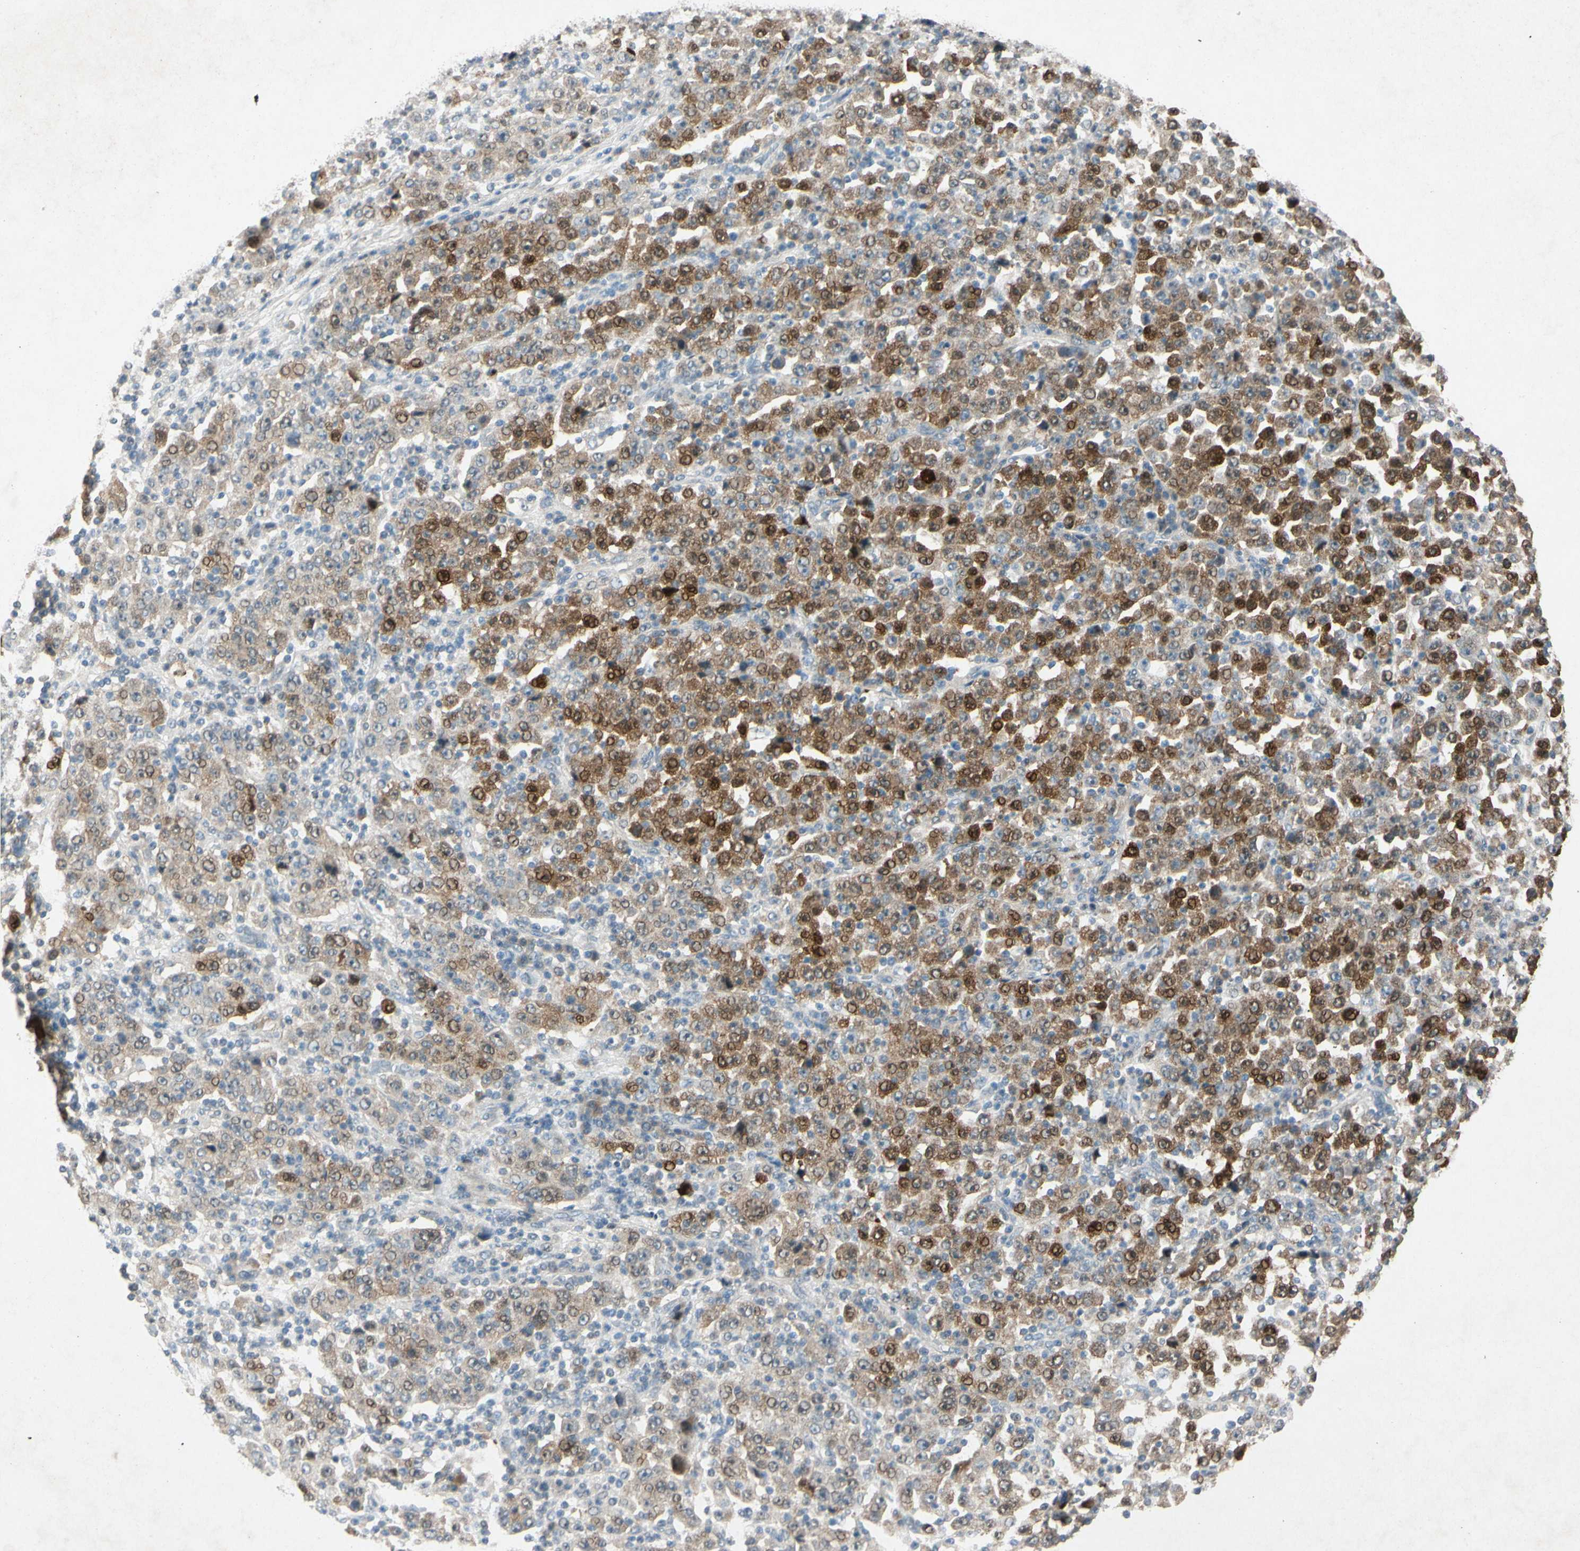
{"staining": {"intensity": "moderate", "quantity": "25%-75%", "location": "cytoplasmic/membranous,nuclear"}, "tissue": "stomach cancer", "cell_type": "Tumor cells", "image_type": "cancer", "snomed": [{"axis": "morphology", "description": "Normal tissue, NOS"}, {"axis": "morphology", "description": "Adenocarcinoma, NOS"}, {"axis": "topography", "description": "Stomach, upper"}, {"axis": "topography", "description": "Stomach"}], "caption": "Stomach cancer (adenocarcinoma) stained with a brown dye exhibits moderate cytoplasmic/membranous and nuclear positive expression in approximately 25%-75% of tumor cells.", "gene": "HSPA1B", "patient": {"sex": "male", "age": 59}}